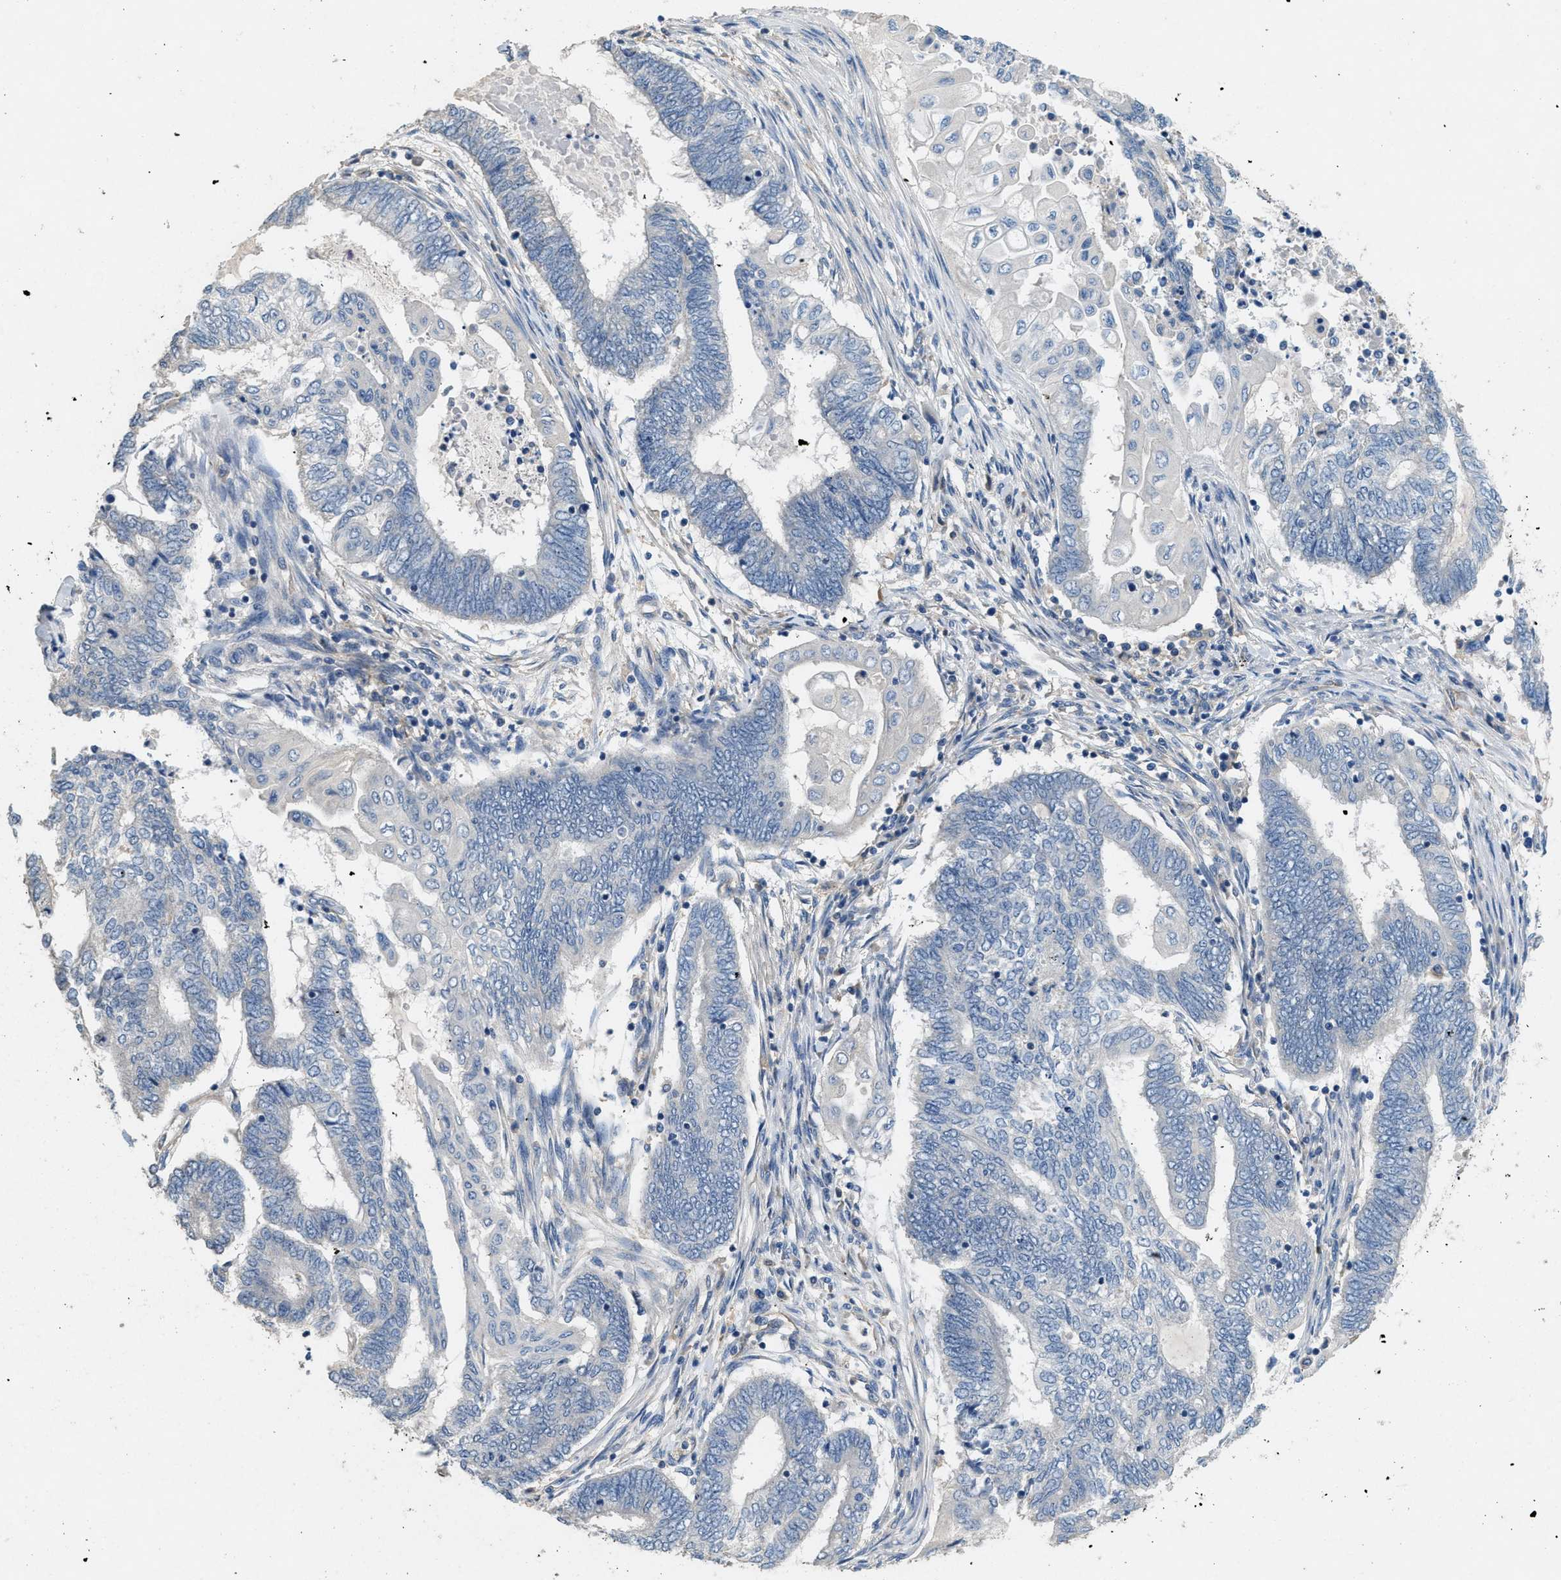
{"staining": {"intensity": "negative", "quantity": "none", "location": "none"}, "tissue": "endometrial cancer", "cell_type": "Tumor cells", "image_type": "cancer", "snomed": [{"axis": "morphology", "description": "Adenocarcinoma, NOS"}, {"axis": "topography", "description": "Uterus"}, {"axis": "topography", "description": "Endometrium"}], "caption": "Photomicrograph shows no protein expression in tumor cells of endometrial cancer (adenocarcinoma) tissue. (DAB IHC with hematoxylin counter stain).", "gene": "DGKE", "patient": {"sex": "female", "age": 70}}